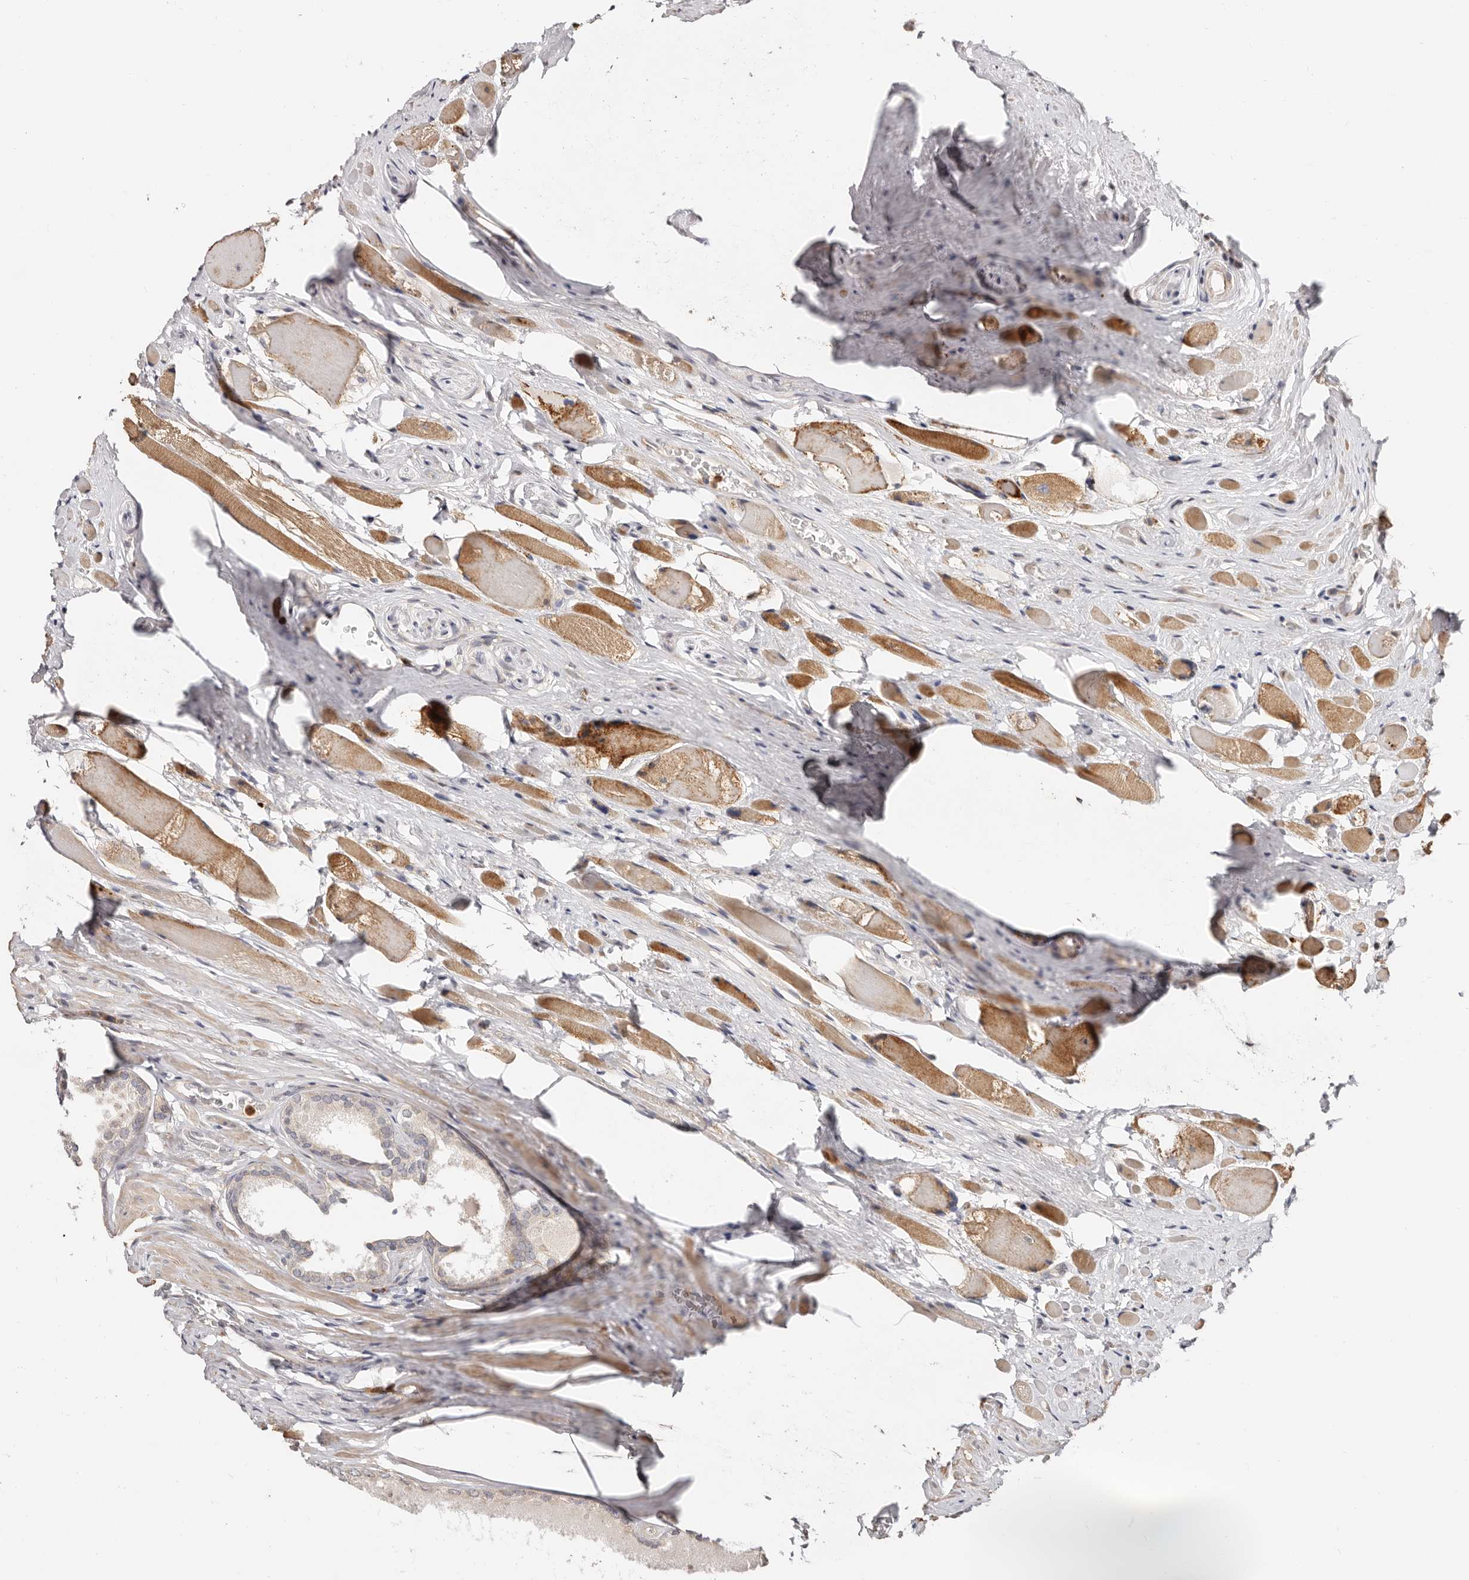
{"staining": {"intensity": "negative", "quantity": "none", "location": "none"}, "tissue": "prostate cancer", "cell_type": "Tumor cells", "image_type": "cancer", "snomed": [{"axis": "morphology", "description": "Adenocarcinoma, Low grade"}, {"axis": "topography", "description": "Prostate"}], "caption": "Immunohistochemistry histopathology image of neoplastic tissue: prostate cancer stained with DAB exhibits no significant protein staining in tumor cells.", "gene": "BCL2L15", "patient": {"sex": "male", "age": 72}}